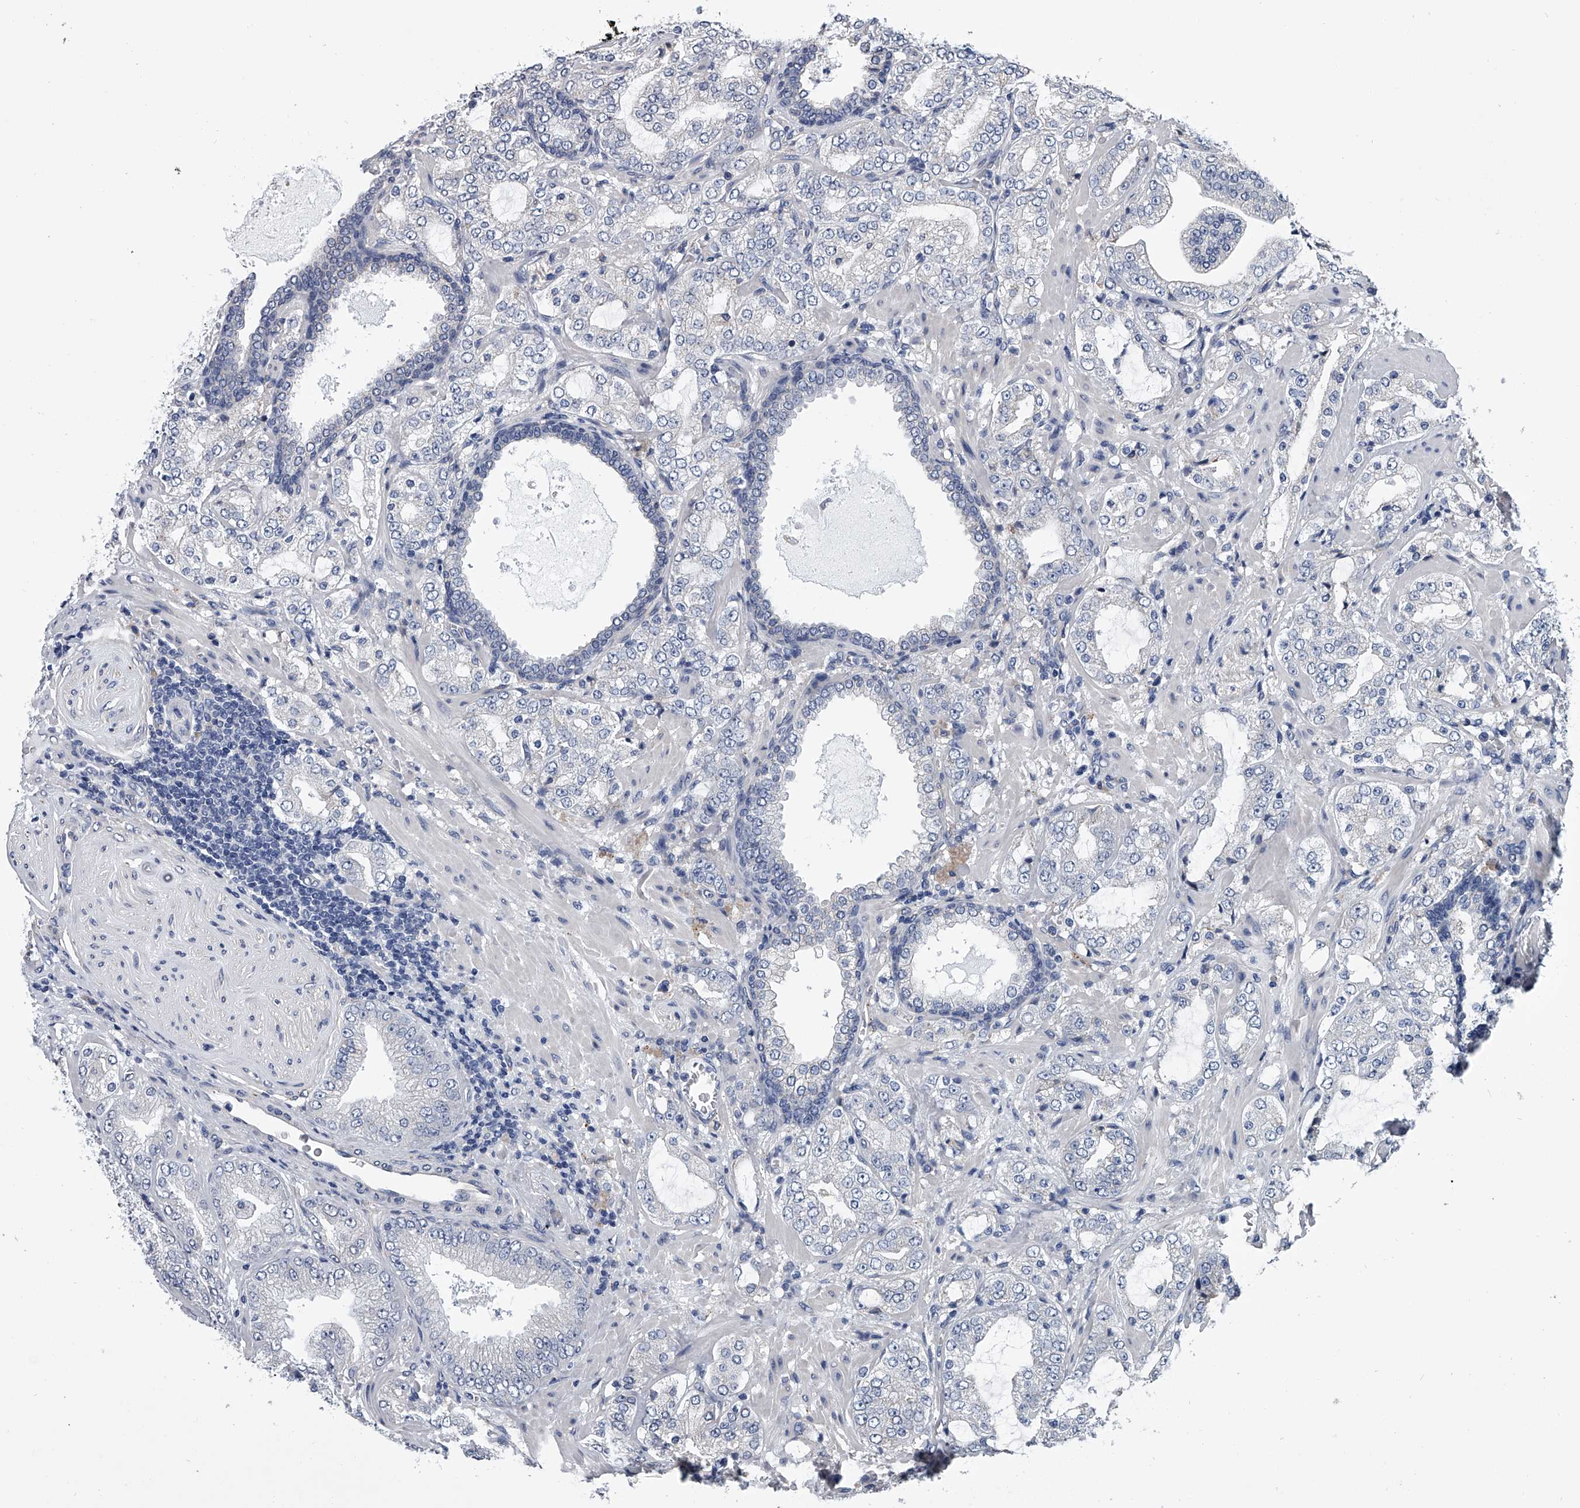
{"staining": {"intensity": "negative", "quantity": "none", "location": "none"}, "tissue": "prostate cancer", "cell_type": "Tumor cells", "image_type": "cancer", "snomed": [{"axis": "morphology", "description": "Adenocarcinoma, High grade"}, {"axis": "topography", "description": "Prostate"}], "caption": "Human prostate adenocarcinoma (high-grade) stained for a protein using IHC reveals no staining in tumor cells.", "gene": "ABCG1", "patient": {"sex": "male", "age": 64}}